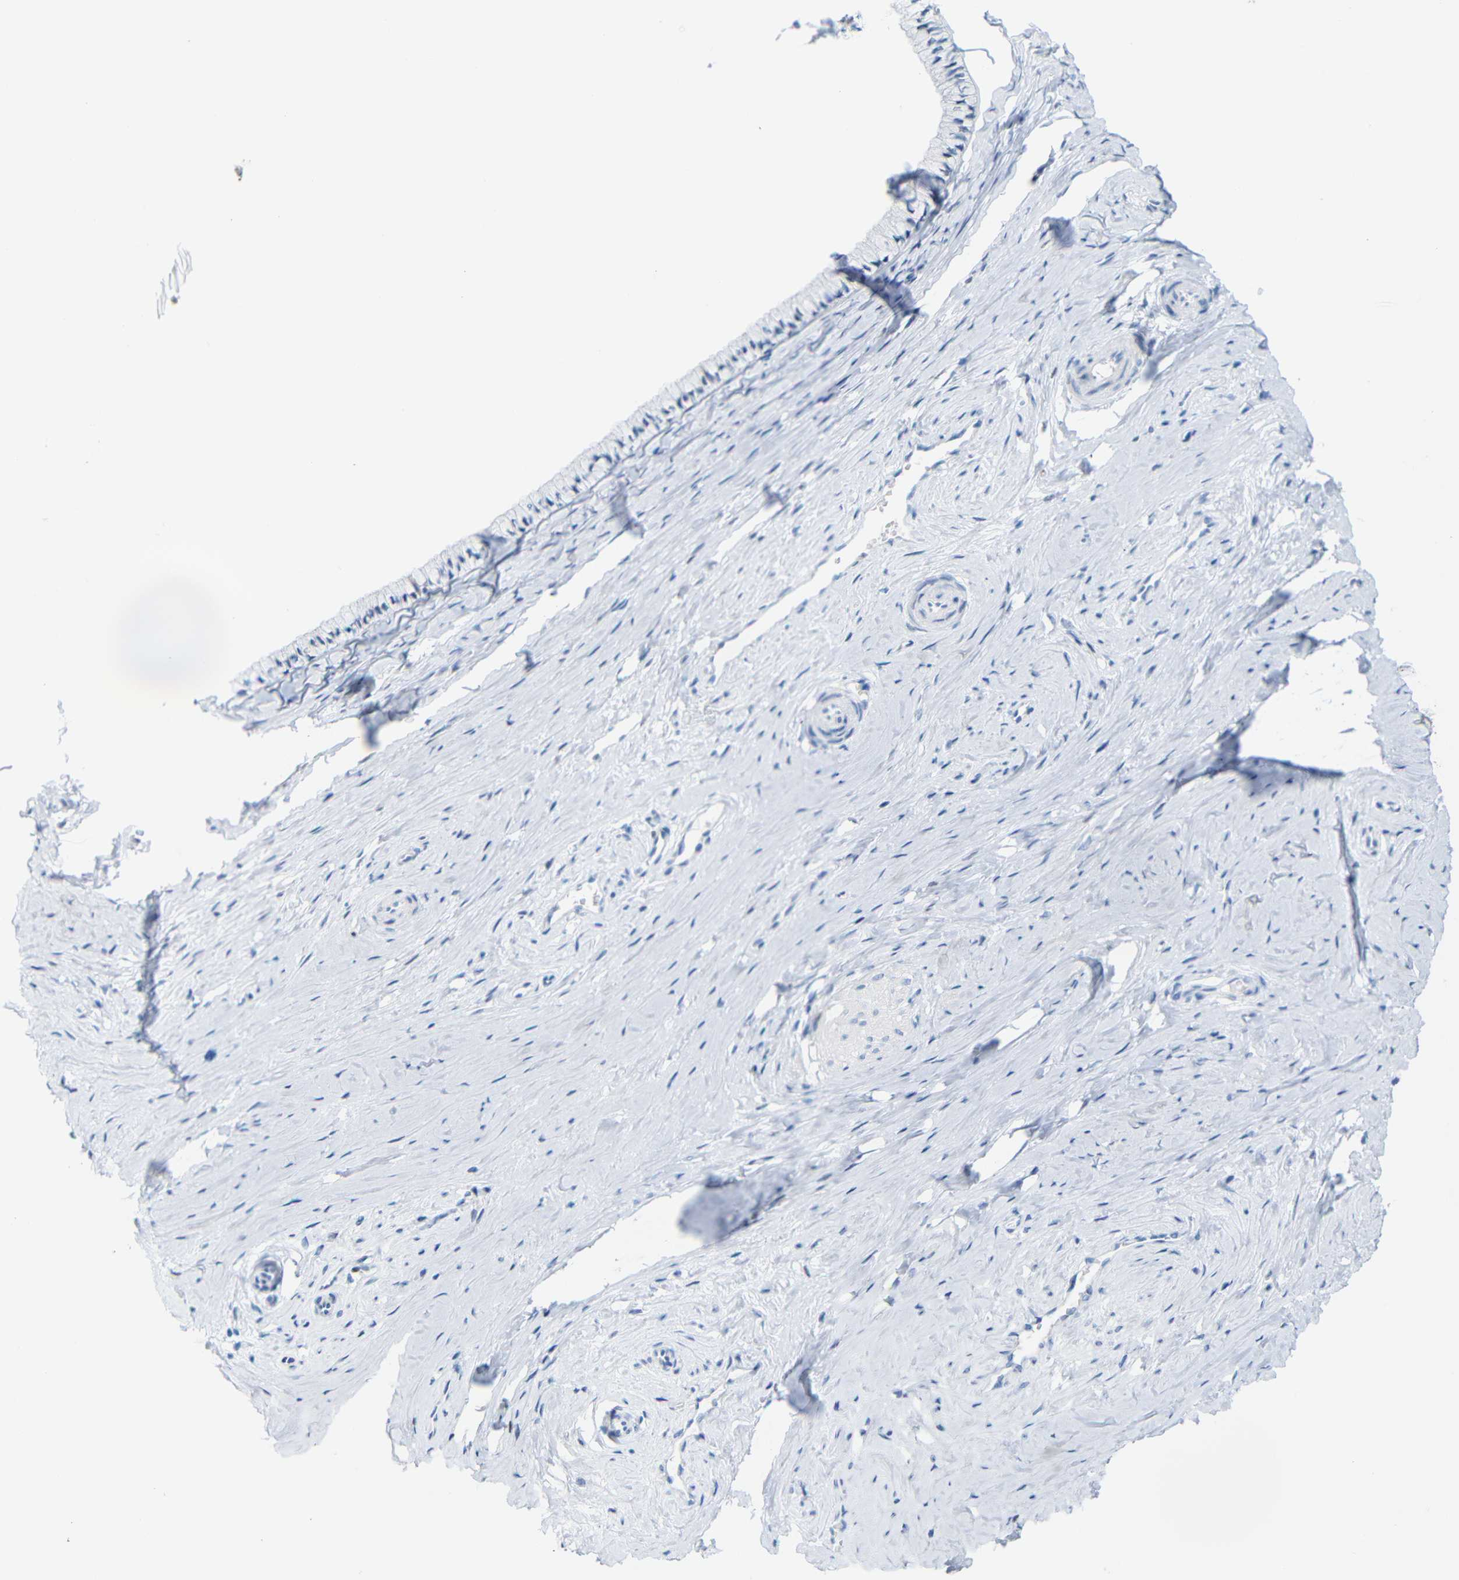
{"staining": {"intensity": "negative", "quantity": "none", "location": "none"}, "tissue": "cervix", "cell_type": "Glandular cells", "image_type": "normal", "snomed": [{"axis": "morphology", "description": "Normal tissue, NOS"}, {"axis": "topography", "description": "Cervix"}], "caption": "Cervix was stained to show a protein in brown. There is no significant expression in glandular cells. (DAB immunohistochemistry (IHC) with hematoxylin counter stain).", "gene": "MT1A", "patient": {"sex": "female", "age": 39}}